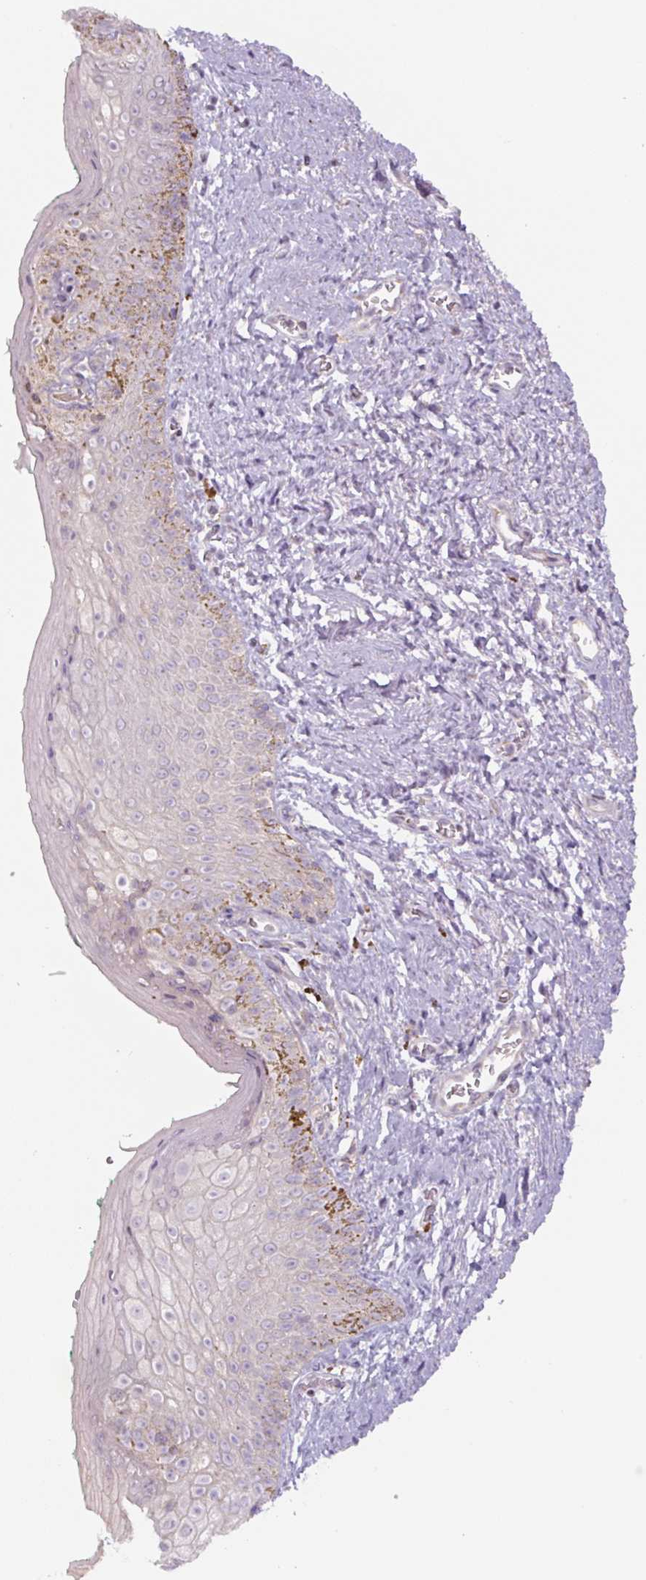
{"staining": {"intensity": "negative", "quantity": "none", "location": "none"}, "tissue": "vagina", "cell_type": "Squamous epithelial cells", "image_type": "normal", "snomed": [{"axis": "morphology", "description": "Normal tissue, NOS"}, {"axis": "topography", "description": "Vulva"}, {"axis": "topography", "description": "Vagina"}, {"axis": "topography", "description": "Peripheral nerve tissue"}], "caption": "Squamous epithelial cells show no significant protein expression in normal vagina. The staining is performed using DAB brown chromogen with nuclei counter-stained in using hematoxylin.", "gene": "YIF1B", "patient": {"sex": "female", "age": 66}}